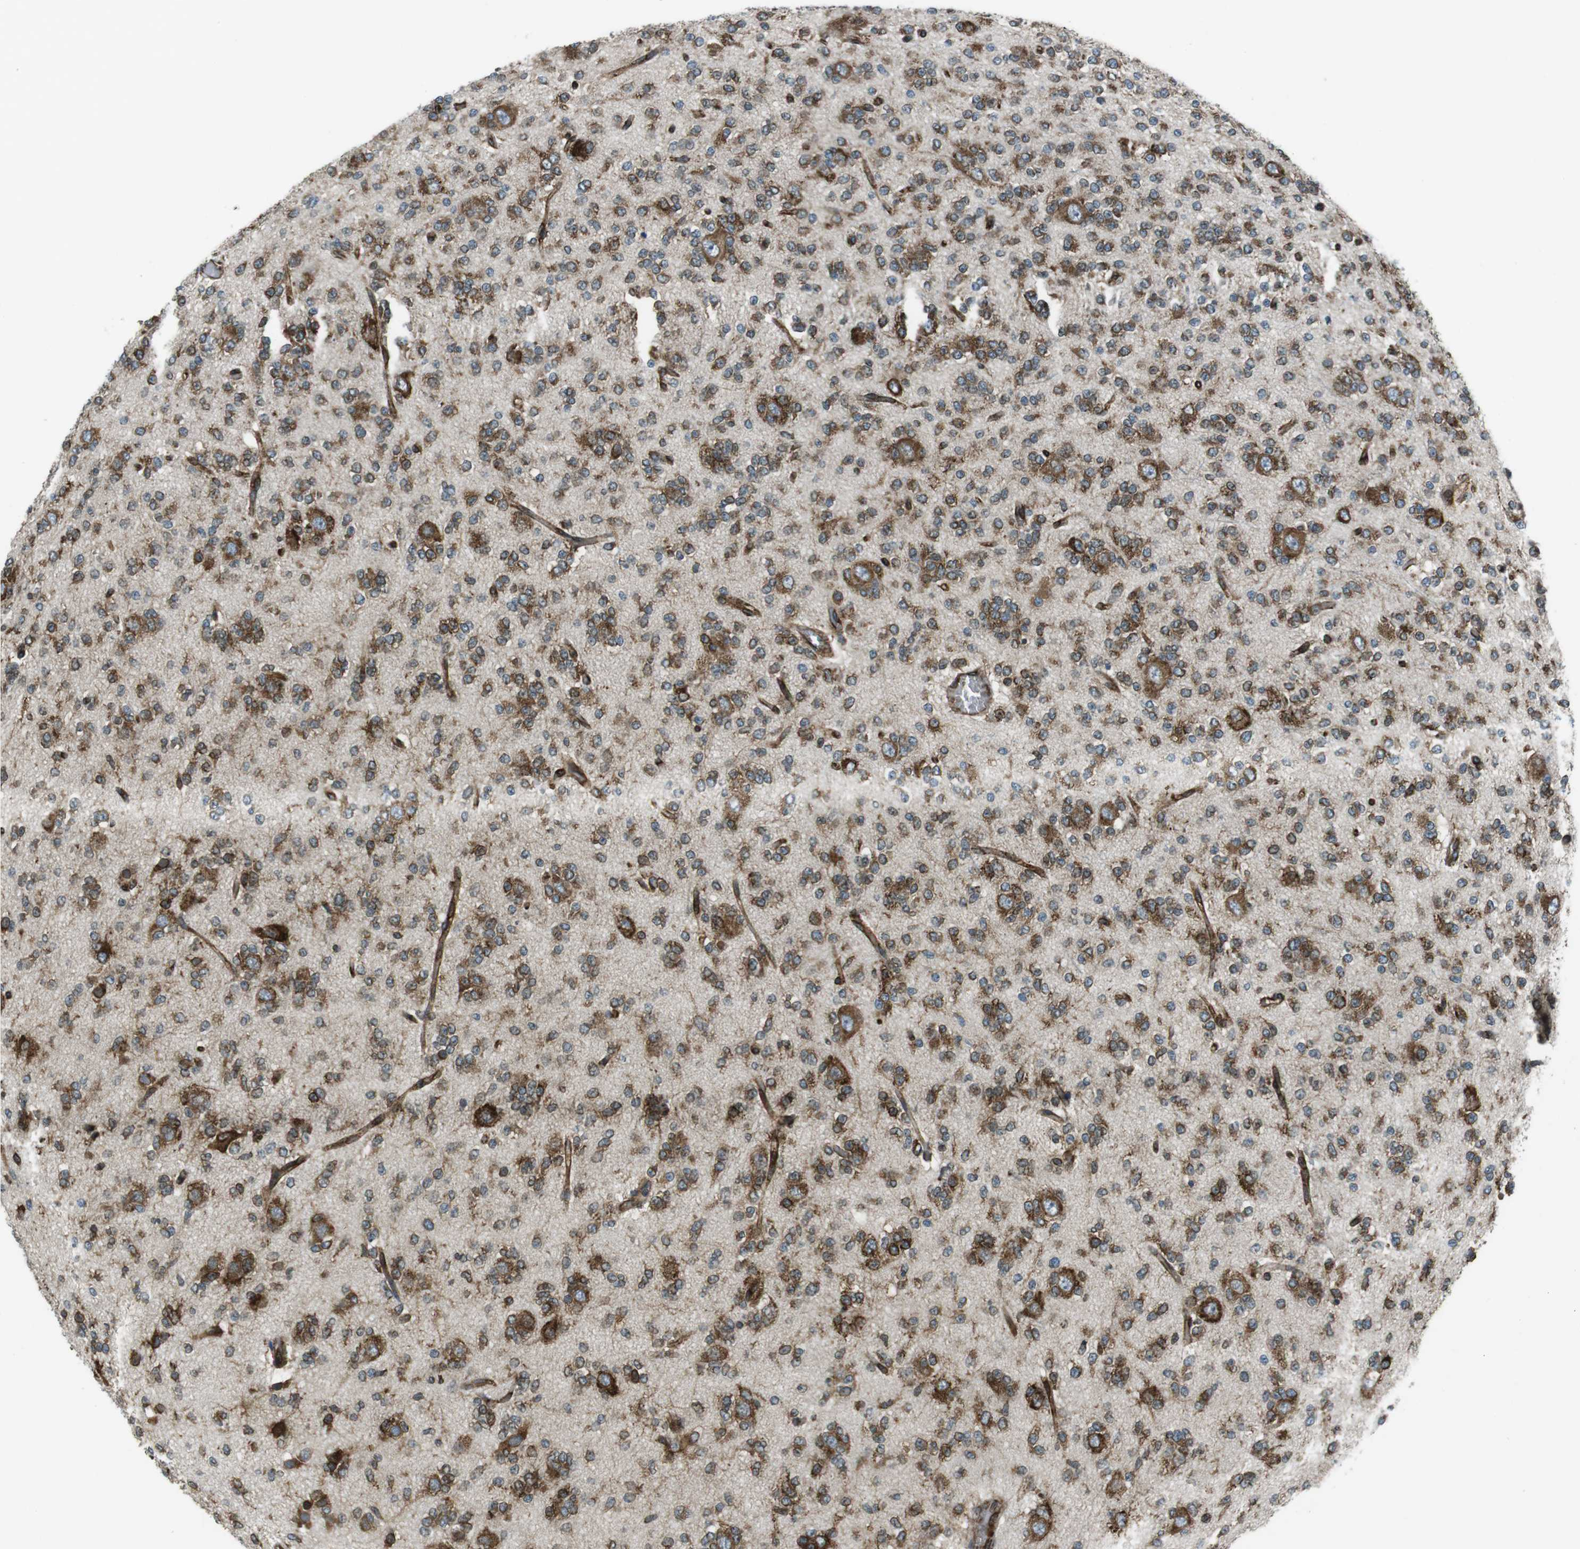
{"staining": {"intensity": "moderate", "quantity": ">75%", "location": "cytoplasmic/membranous"}, "tissue": "glioma", "cell_type": "Tumor cells", "image_type": "cancer", "snomed": [{"axis": "morphology", "description": "Glioma, malignant, Low grade"}, {"axis": "topography", "description": "Brain"}], "caption": "A high-resolution micrograph shows immunohistochemistry (IHC) staining of malignant glioma (low-grade), which reveals moderate cytoplasmic/membranous positivity in about >75% of tumor cells. The protein is stained brown, and the nuclei are stained in blue (DAB IHC with brightfield microscopy, high magnification).", "gene": "KTN1", "patient": {"sex": "male", "age": 38}}